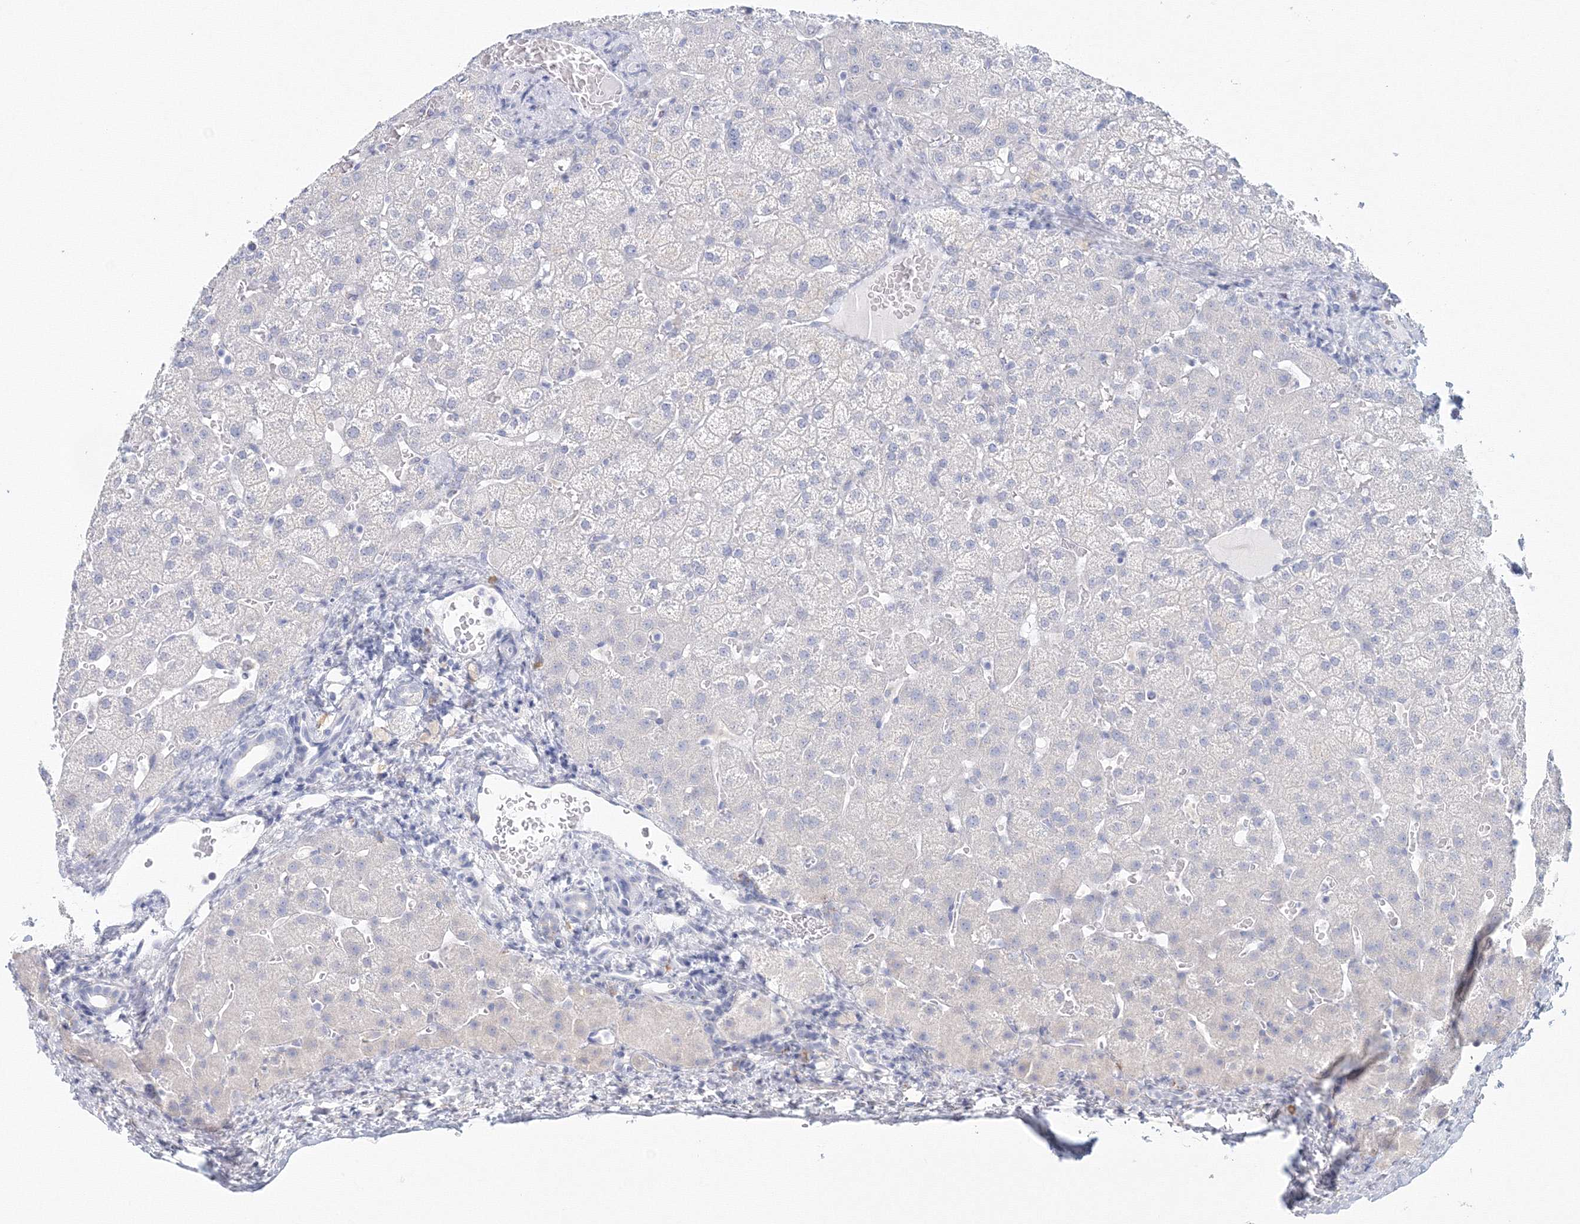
{"staining": {"intensity": "negative", "quantity": "none", "location": "none"}, "tissue": "liver", "cell_type": "Cholangiocytes", "image_type": "normal", "snomed": [{"axis": "morphology", "description": "Normal tissue, NOS"}, {"axis": "topography", "description": "Liver"}], "caption": "Histopathology image shows no significant protein staining in cholangiocytes of normal liver.", "gene": "VSIG1", "patient": {"sex": "female", "age": 32}}